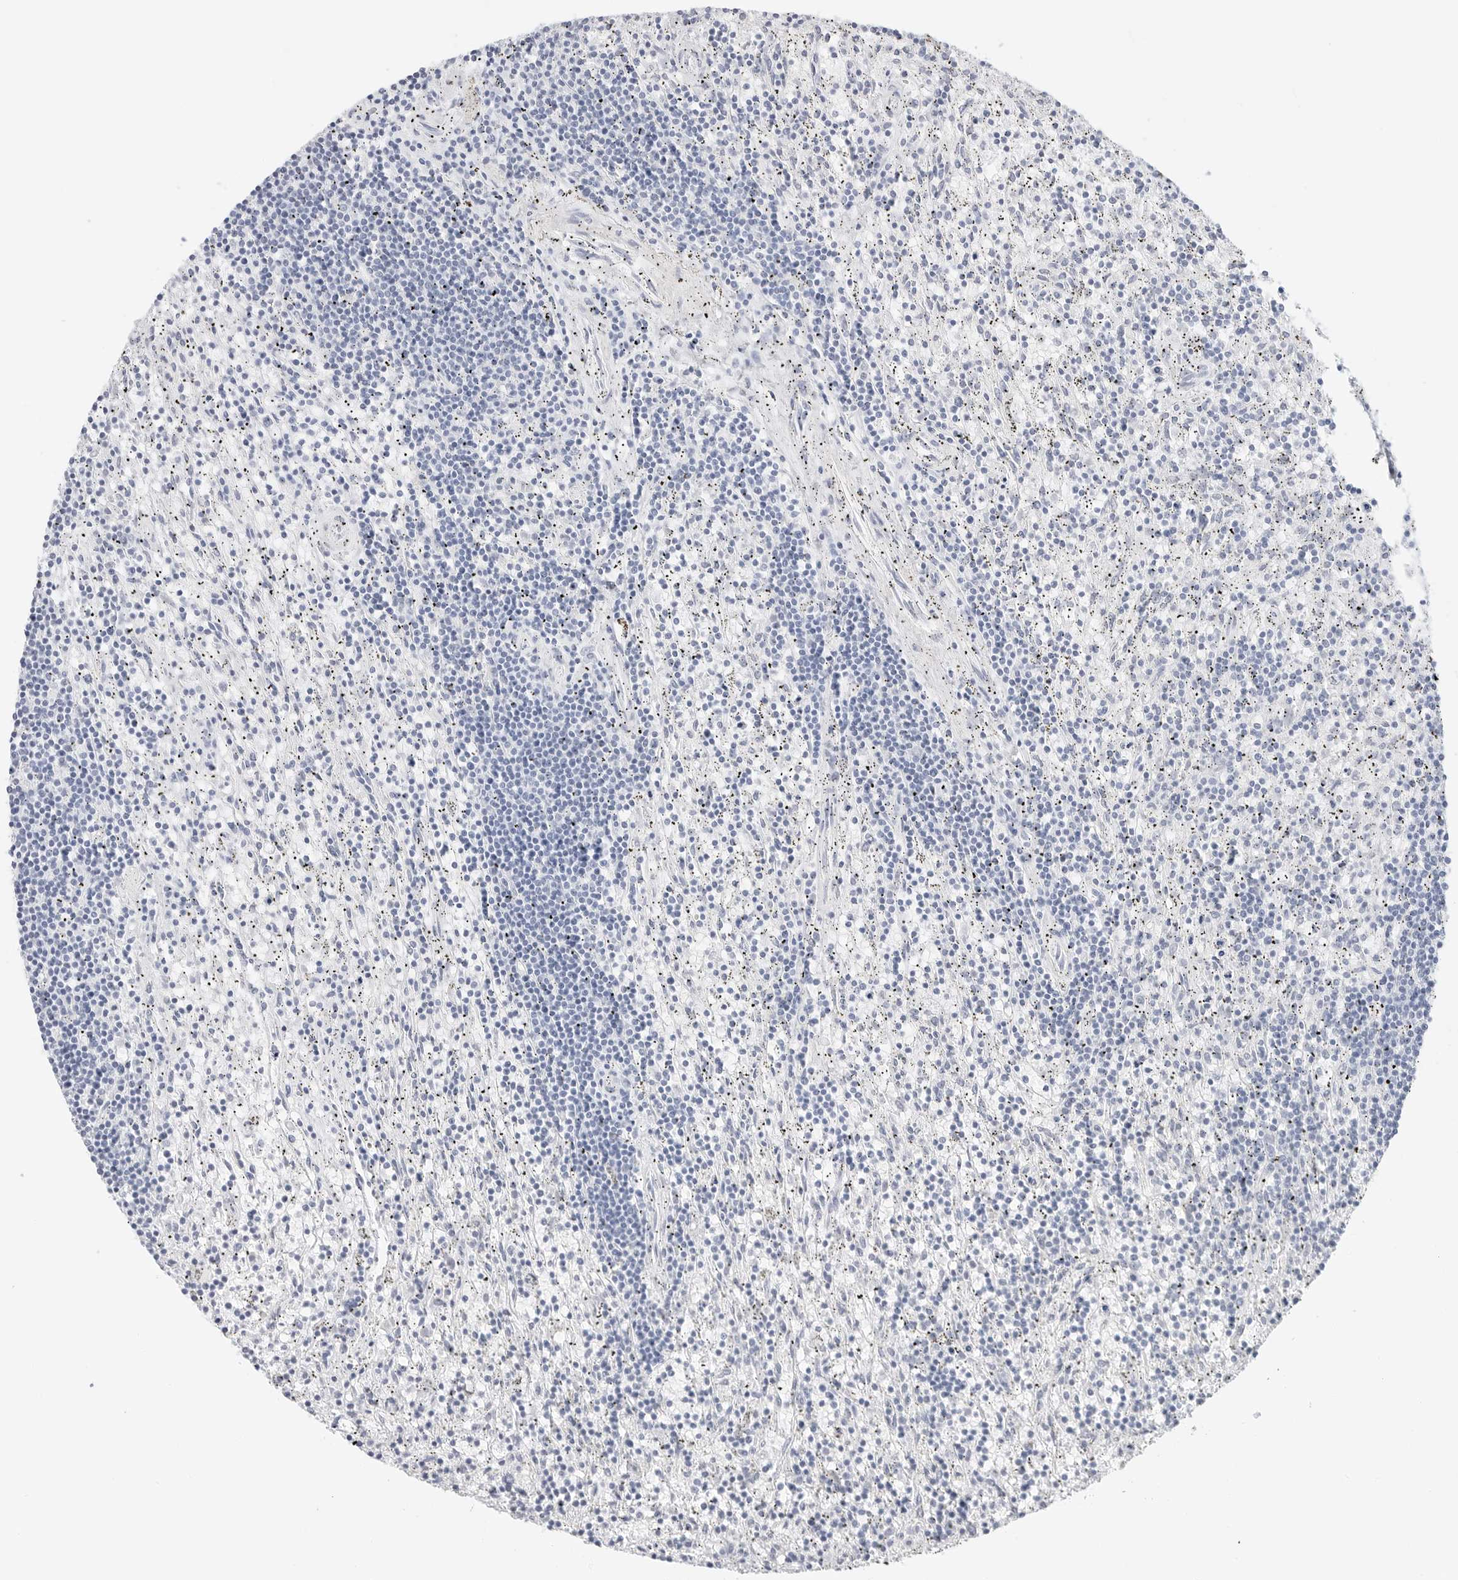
{"staining": {"intensity": "negative", "quantity": "none", "location": "none"}, "tissue": "lymphoma", "cell_type": "Tumor cells", "image_type": "cancer", "snomed": [{"axis": "morphology", "description": "Malignant lymphoma, non-Hodgkin's type, Low grade"}, {"axis": "topography", "description": "Spleen"}], "caption": "High power microscopy image of an immunohistochemistry image of lymphoma, revealing no significant positivity in tumor cells. Nuclei are stained in blue.", "gene": "TFF2", "patient": {"sex": "male", "age": 76}}